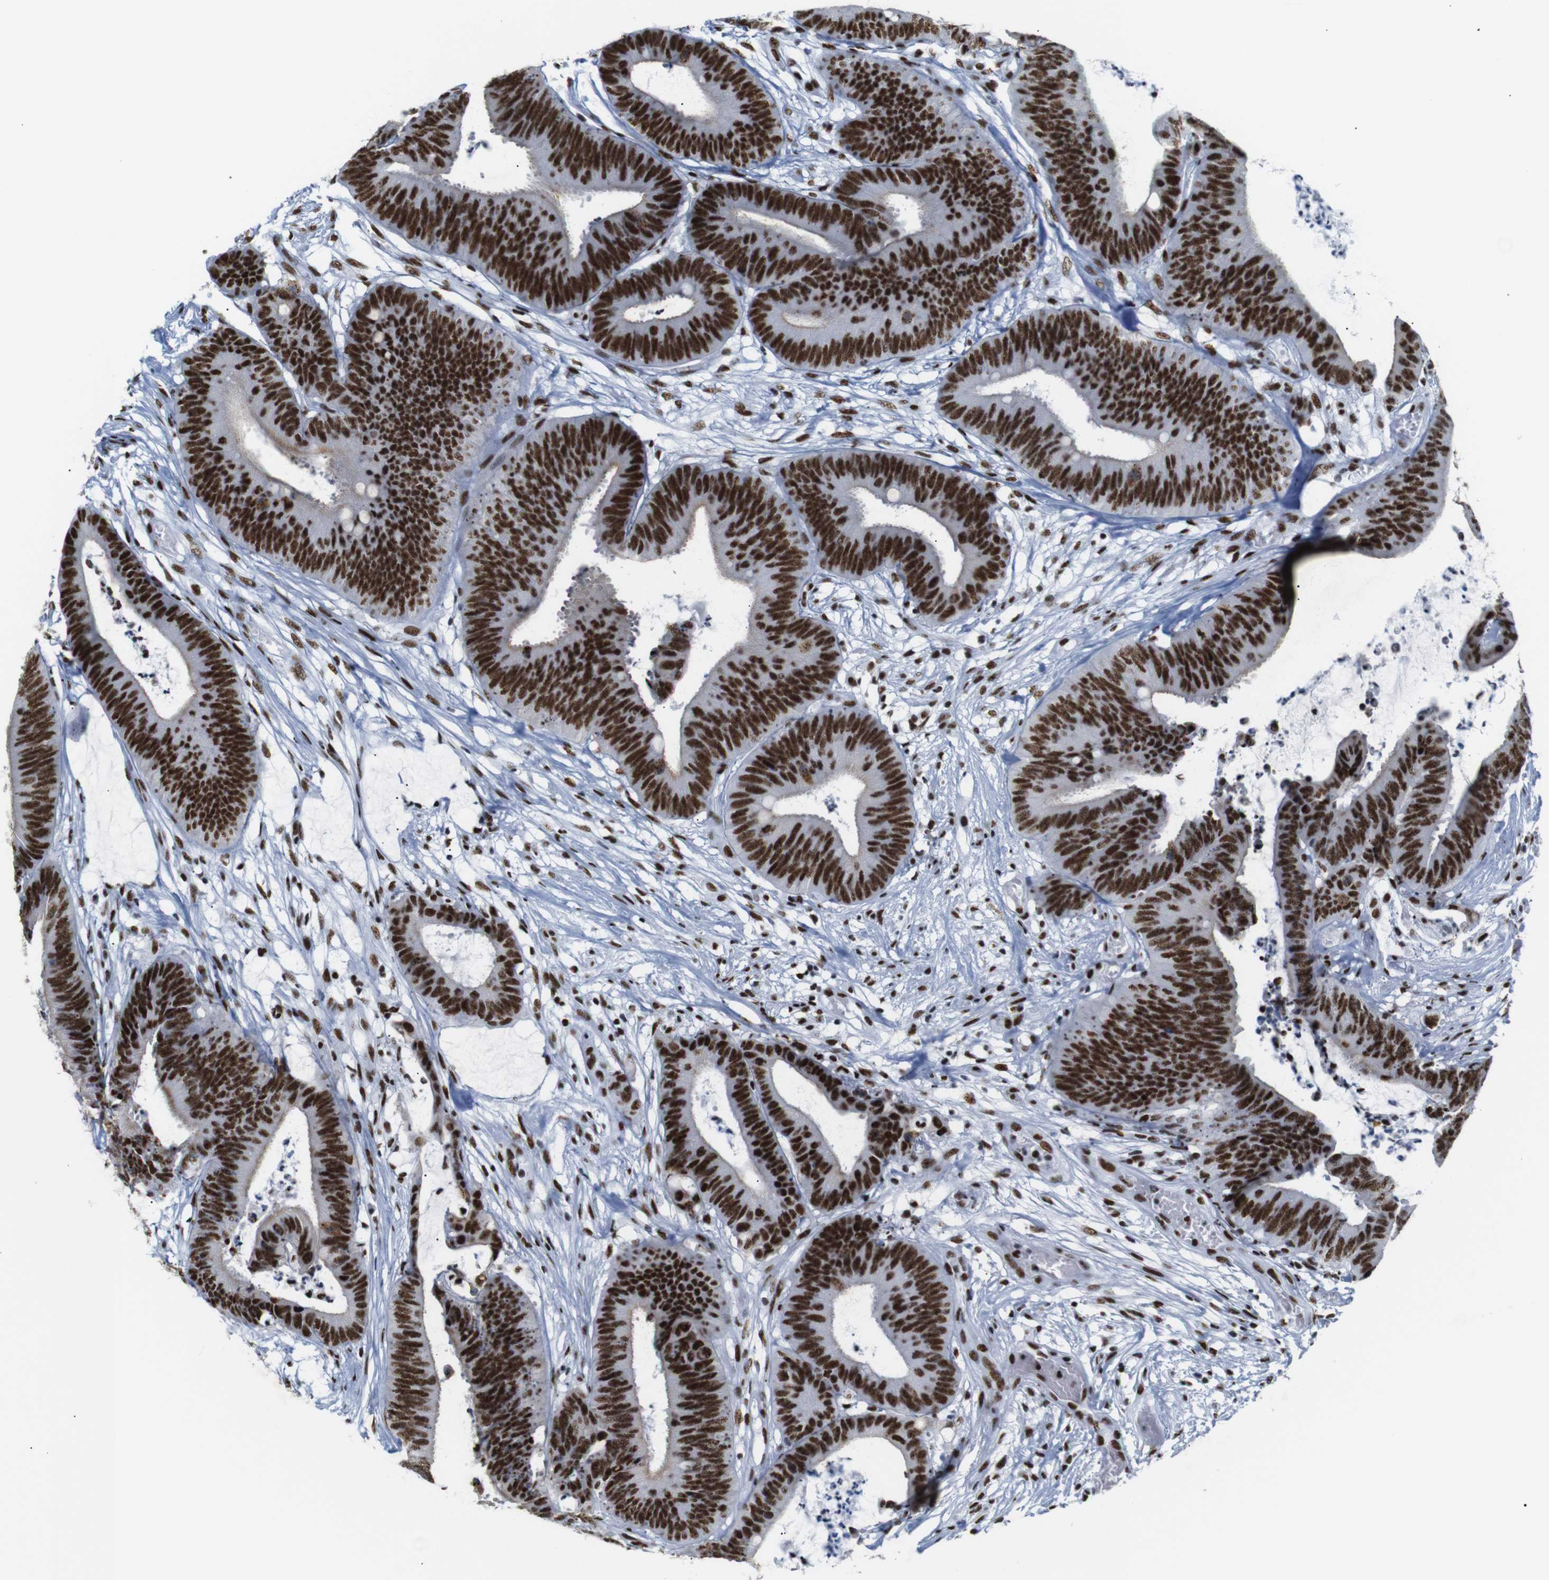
{"staining": {"intensity": "strong", "quantity": ">75%", "location": "nuclear"}, "tissue": "colorectal cancer", "cell_type": "Tumor cells", "image_type": "cancer", "snomed": [{"axis": "morphology", "description": "Adenocarcinoma, NOS"}, {"axis": "topography", "description": "Rectum"}], "caption": "An immunohistochemistry (IHC) micrograph of tumor tissue is shown. Protein staining in brown shows strong nuclear positivity in colorectal cancer within tumor cells.", "gene": "TRA2B", "patient": {"sex": "female", "age": 66}}